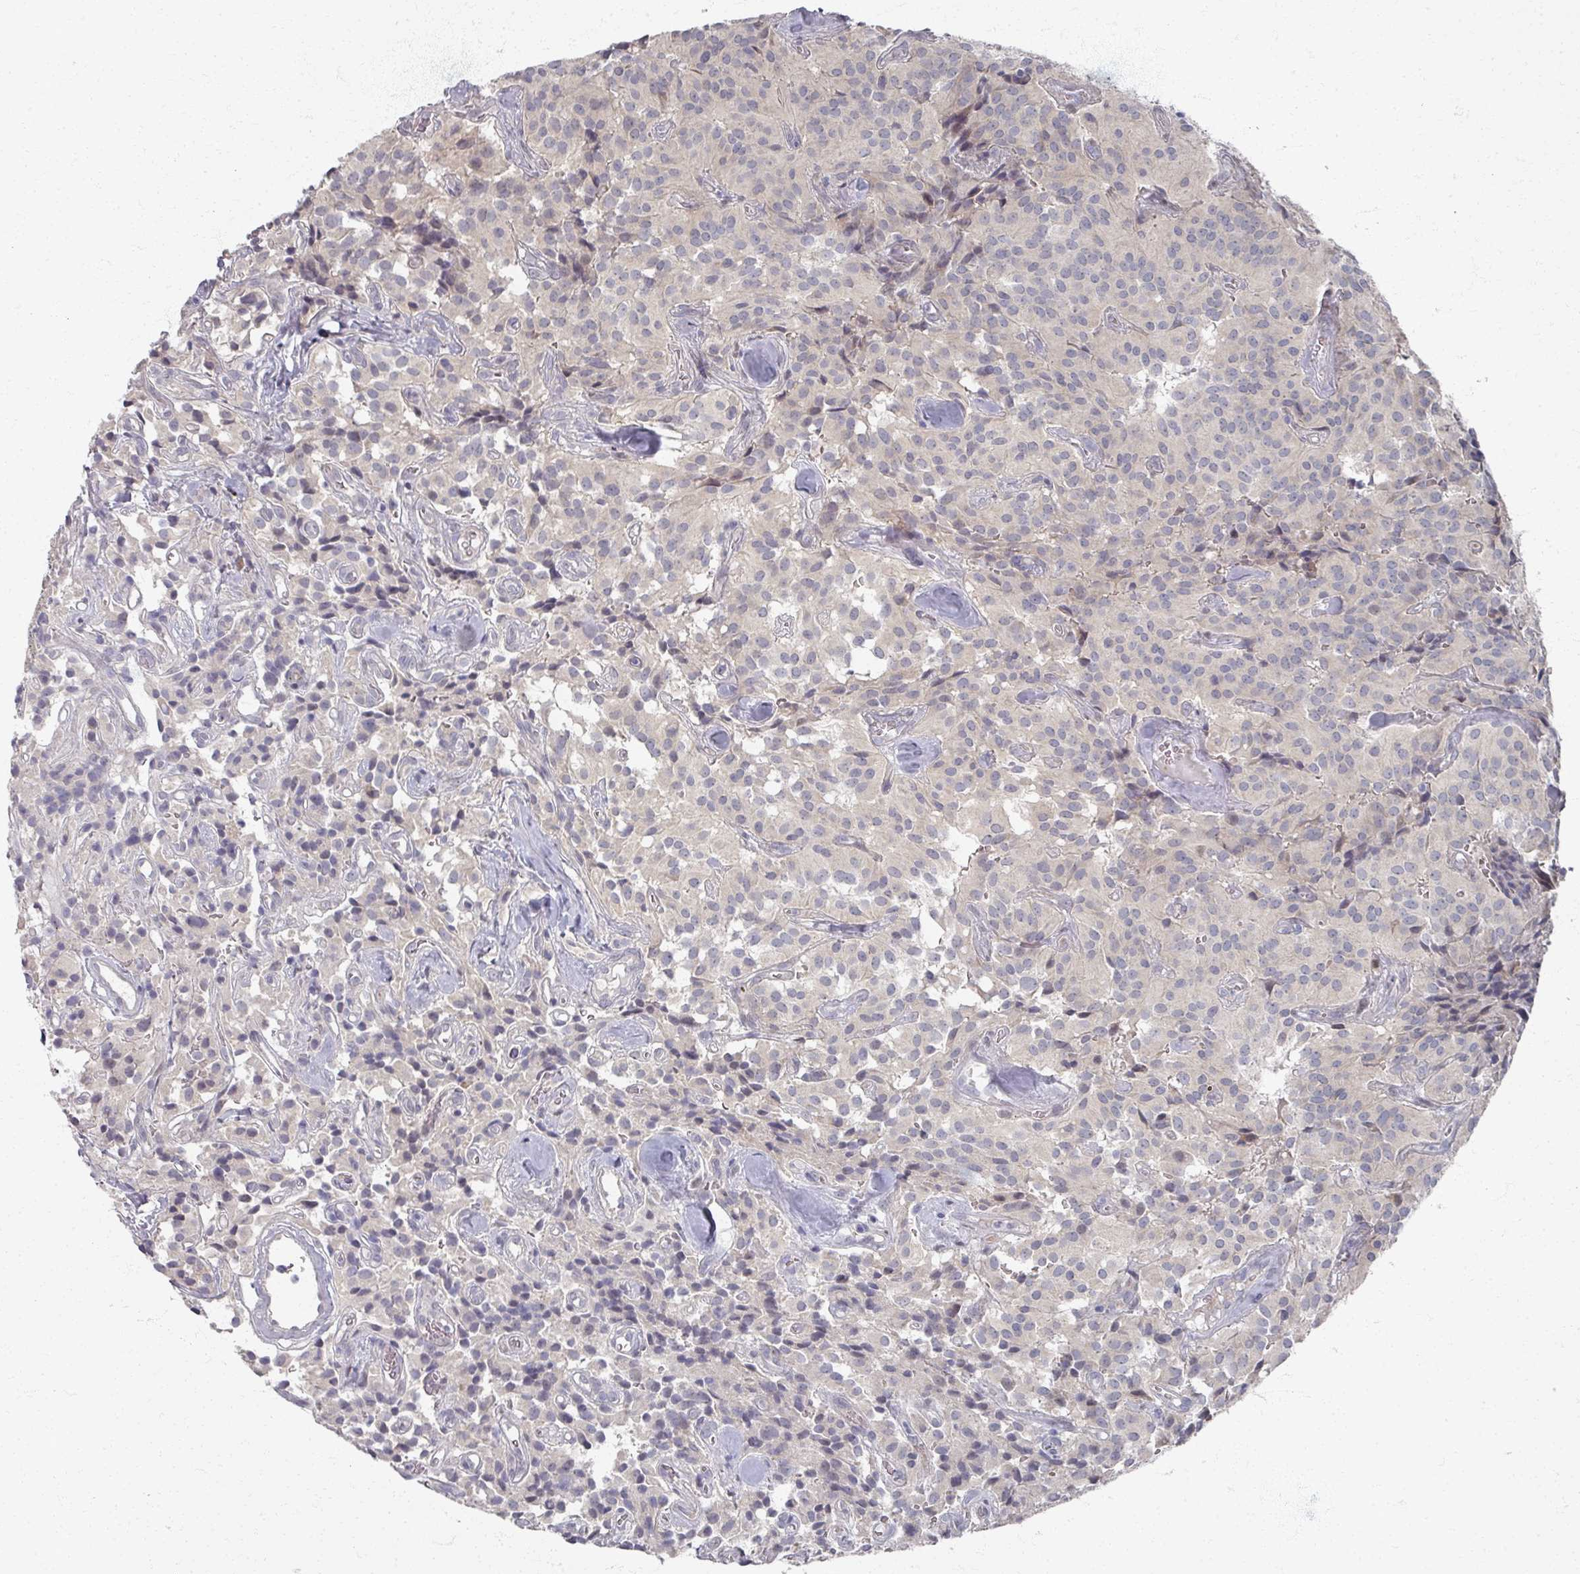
{"staining": {"intensity": "negative", "quantity": "none", "location": "none"}, "tissue": "glioma", "cell_type": "Tumor cells", "image_type": "cancer", "snomed": [{"axis": "morphology", "description": "Glioma, malignant, Low grade"}, {"axis": "topography", "description": "Brain"}], "caption": "This is an immunohistochemistry micrograph of malignant glioma (low-grade). There is no positivity in tumor cells.", "gene": "TTYH3", "patient": {"sex": "male", "age": 42}}